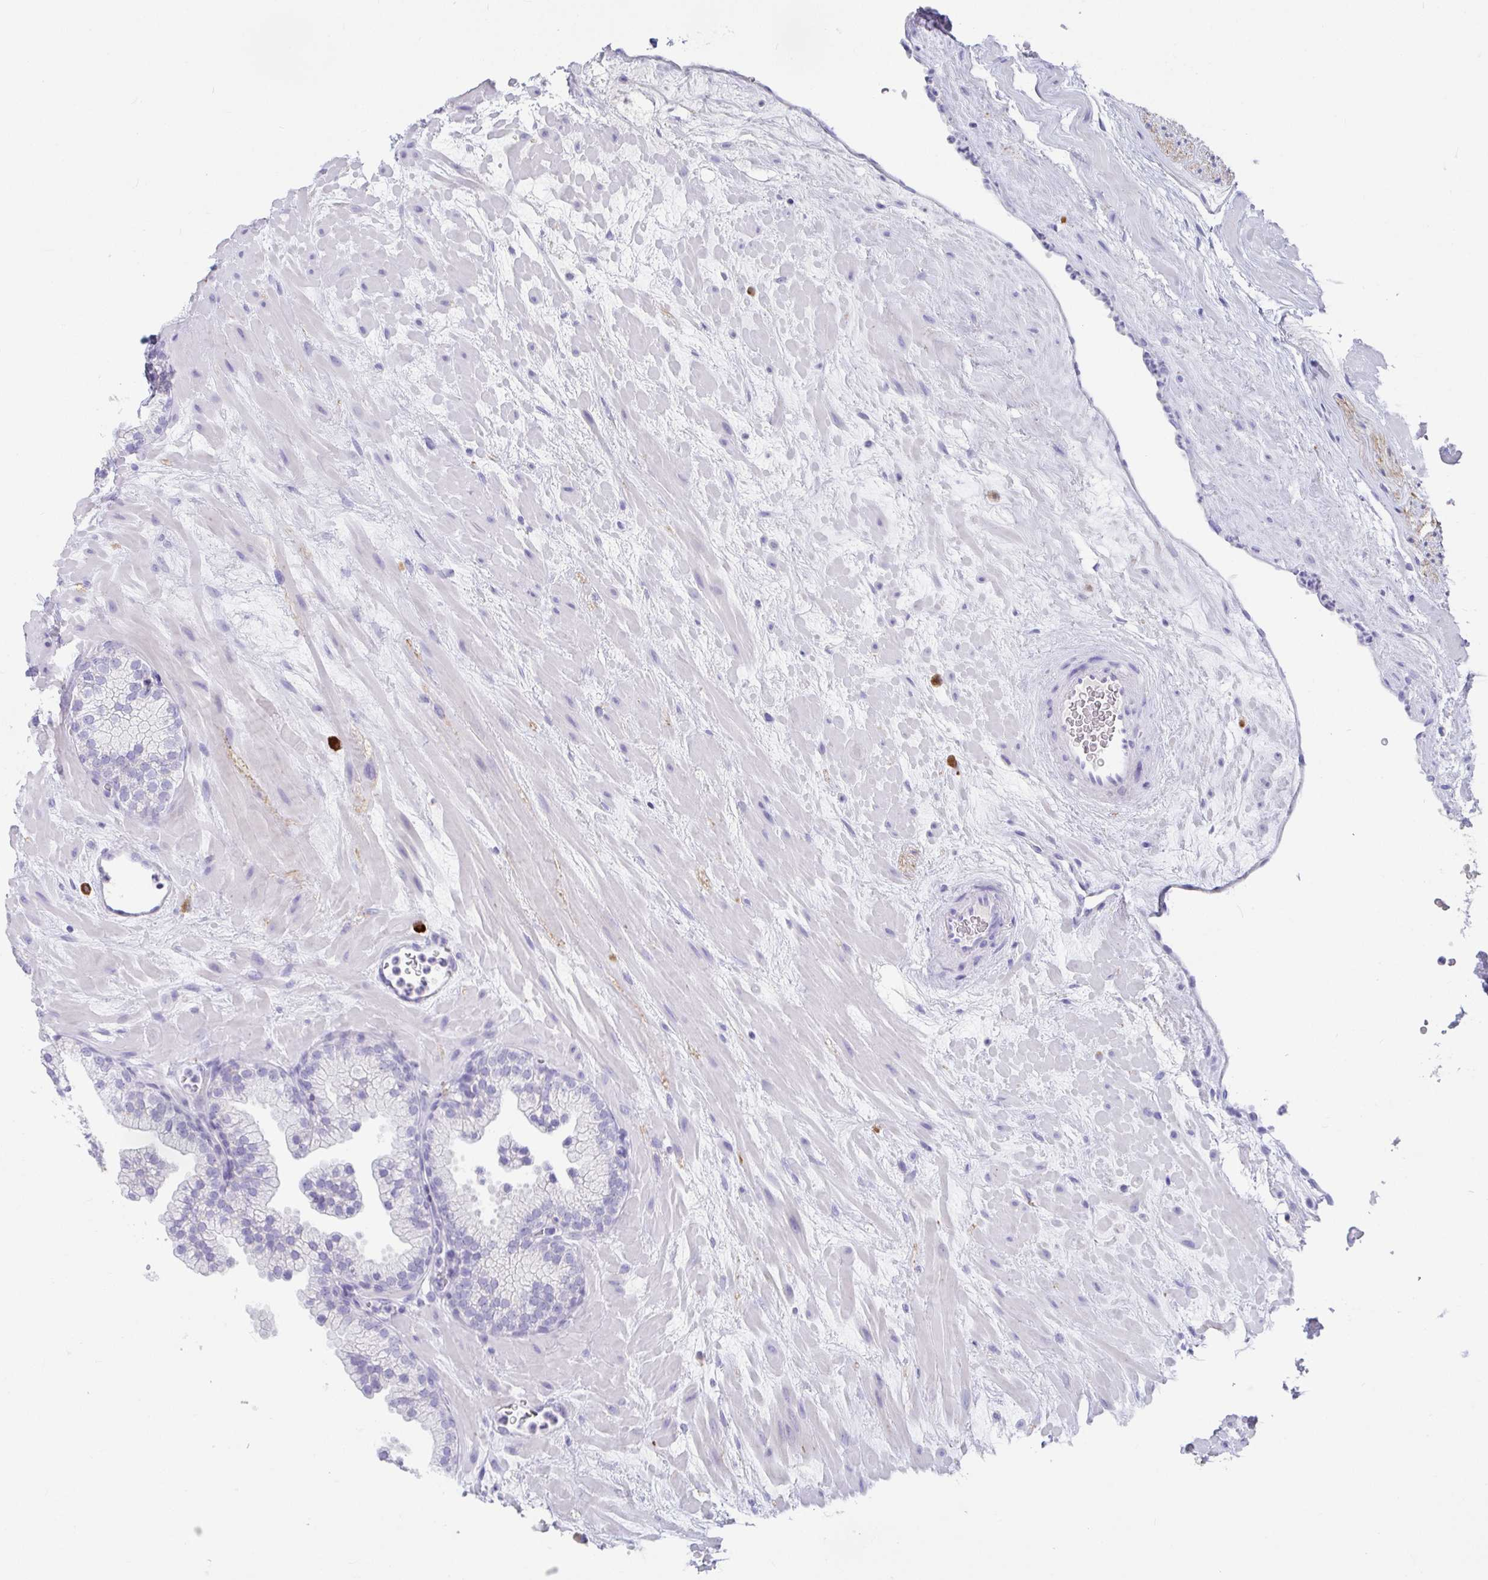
{"staining": {"intensity": "negative", "quantity": "none", "location": "none"}, "tissue": "prostate", "cell_type": "Glandular cells", "image_type": "normal", "snomed": [{"axis": "morphology", "description": "Normal tissue, NOS"}, {"axis": "topography", "description": "Prostate"}, {"axis": "topography", "description": "Peripheral nerve tissue"}], "caption": "A histopathology image of prostate stained for a protein reveals no brown staining in glandular cells. (Stains: DAB (3,3'-diaminobenzidine) immunohistochemistry with hematoxylin counter stain, Microscopy: brightfield microscopy at high magnification).", "gene": "PLA2G1B", "patient": {"sex": "male", "age": 61}}